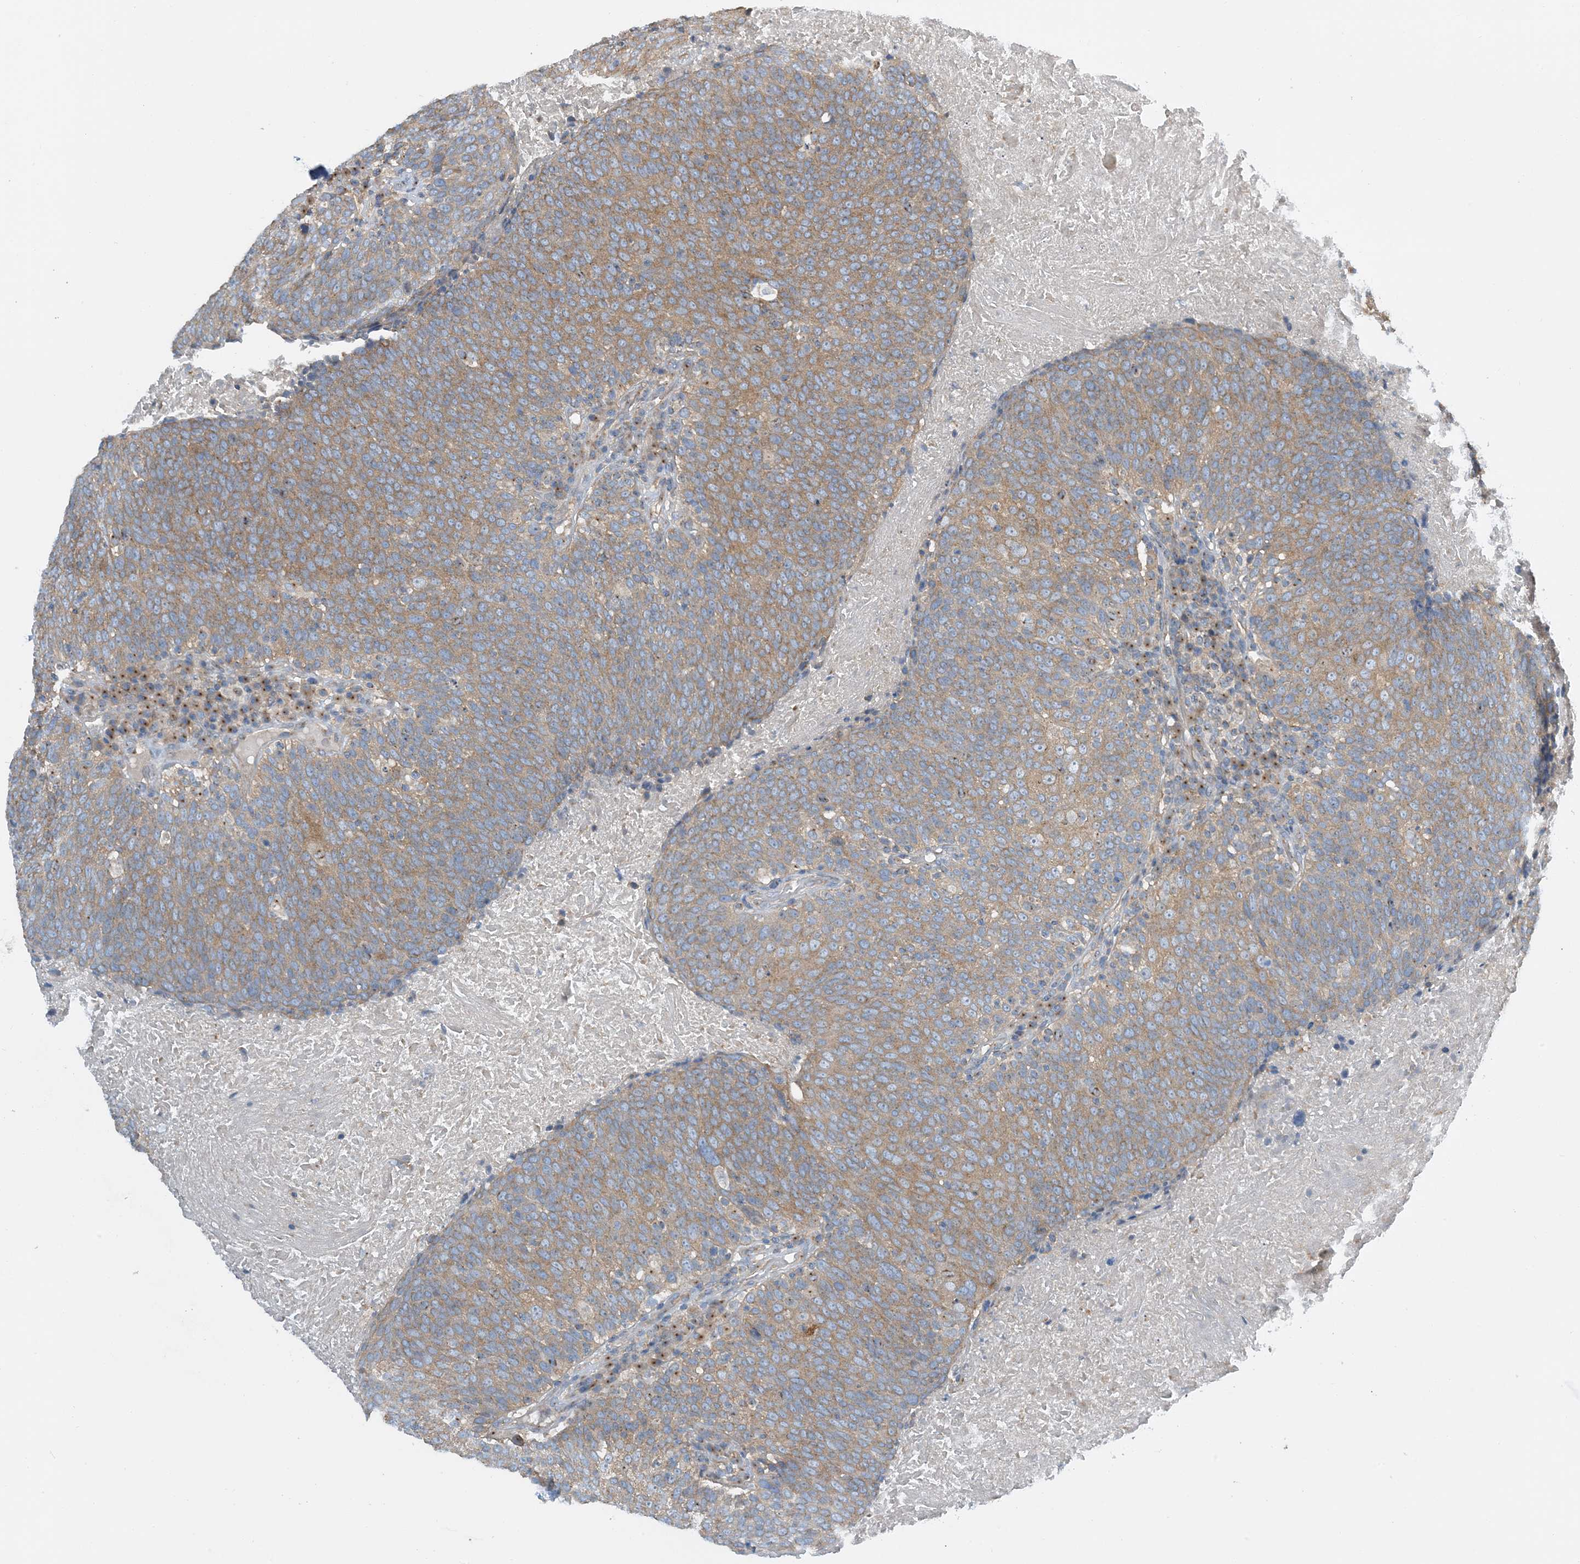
{"staining": {"intensity": "moderate", "quantity": ">75%", "location": "cytoplasmic/membranous"}, "tissue": "head and neck cancer", "cell_type": "Tumor cells", "image_type": "cancer", "snomed": [{"axis": "morphology", "description": "Squamous cell carcinoma, NOS"}, {"axis": "morphology", "description": "Squamous cell carcinoma, metastatic, NOS"}, {"axis": "topography", "description": "Lymph node"}, {"axis": "topography", "description": "Head-Neck"}], "caption": "This image displays IHC staining of squamous cell carcinoma (head and neck), with medium moderate cytoplasmic/membranous expression in approximately >75% of tumor cells.", "gene": "SIDT1", "patient": {"sex": "male", "age": 62}}